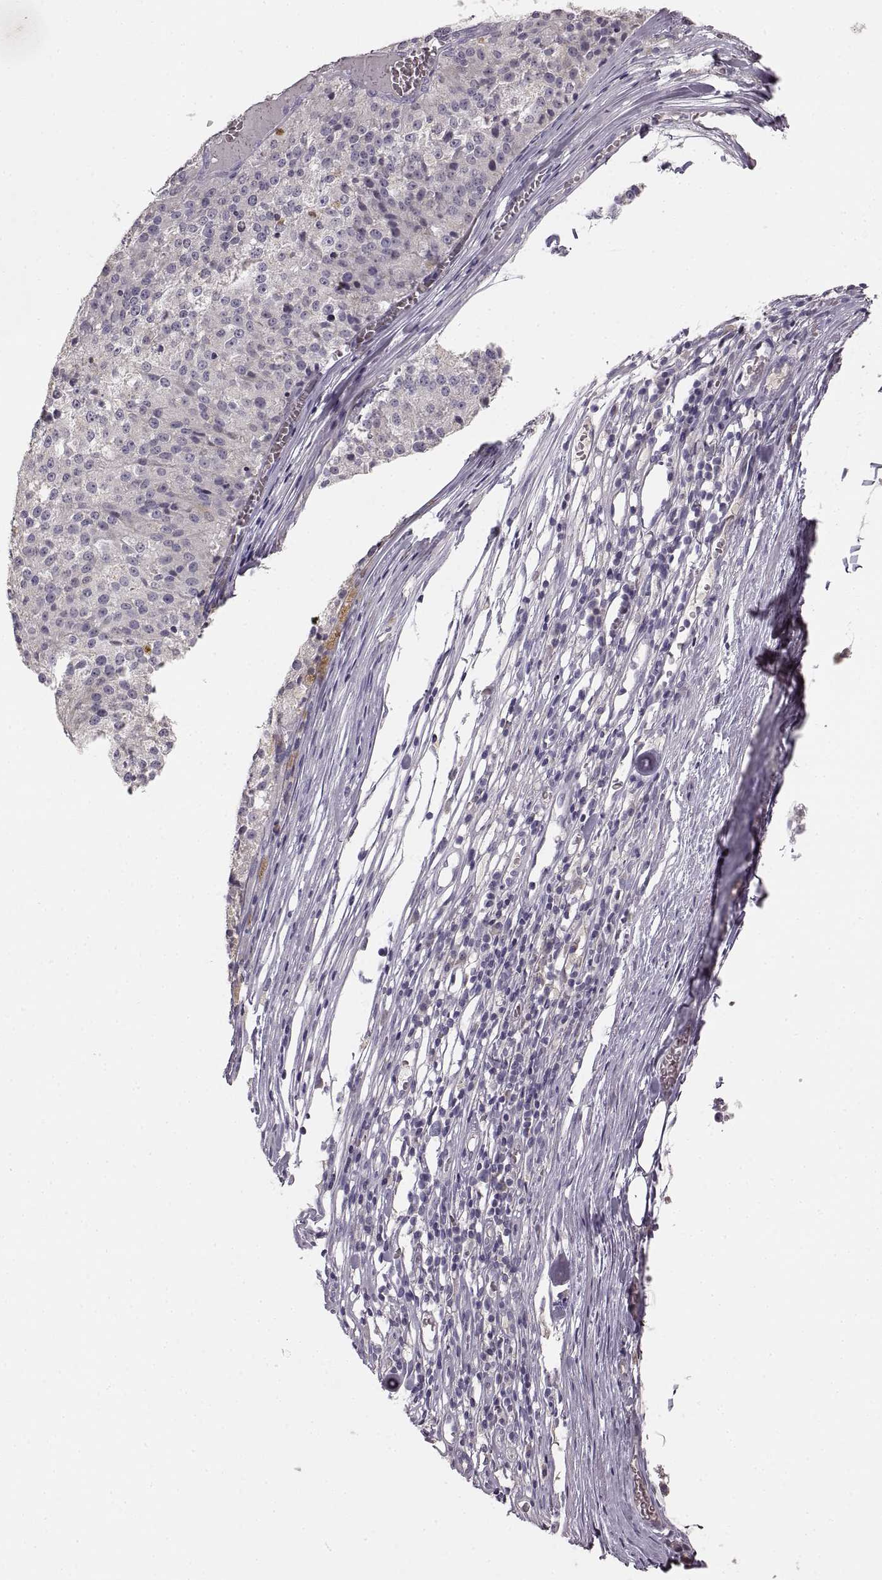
{"staining": {"intensity": "negative", "quantity": "none", "location": "none"}, "tissue": "melanoma", "cell_type": "Tumor cells", "image_type": "cancer", "snomed": [{"axis": "morphology", "description": "Malignant melanoma, Metastatic site"}, {"axis": "topography", "description": "Lymph node"}], "caption": "Melanoma was stained to show a protein in brown. There is no significant staining in tumor cells. (DAB (3,3'-diaminobenzidine) immunohistochemistry (IHC) visualized using brightfield microscopy, high magnification).", "gene": "BFSP2", "patient": {"sex": "female", "age": 64}}